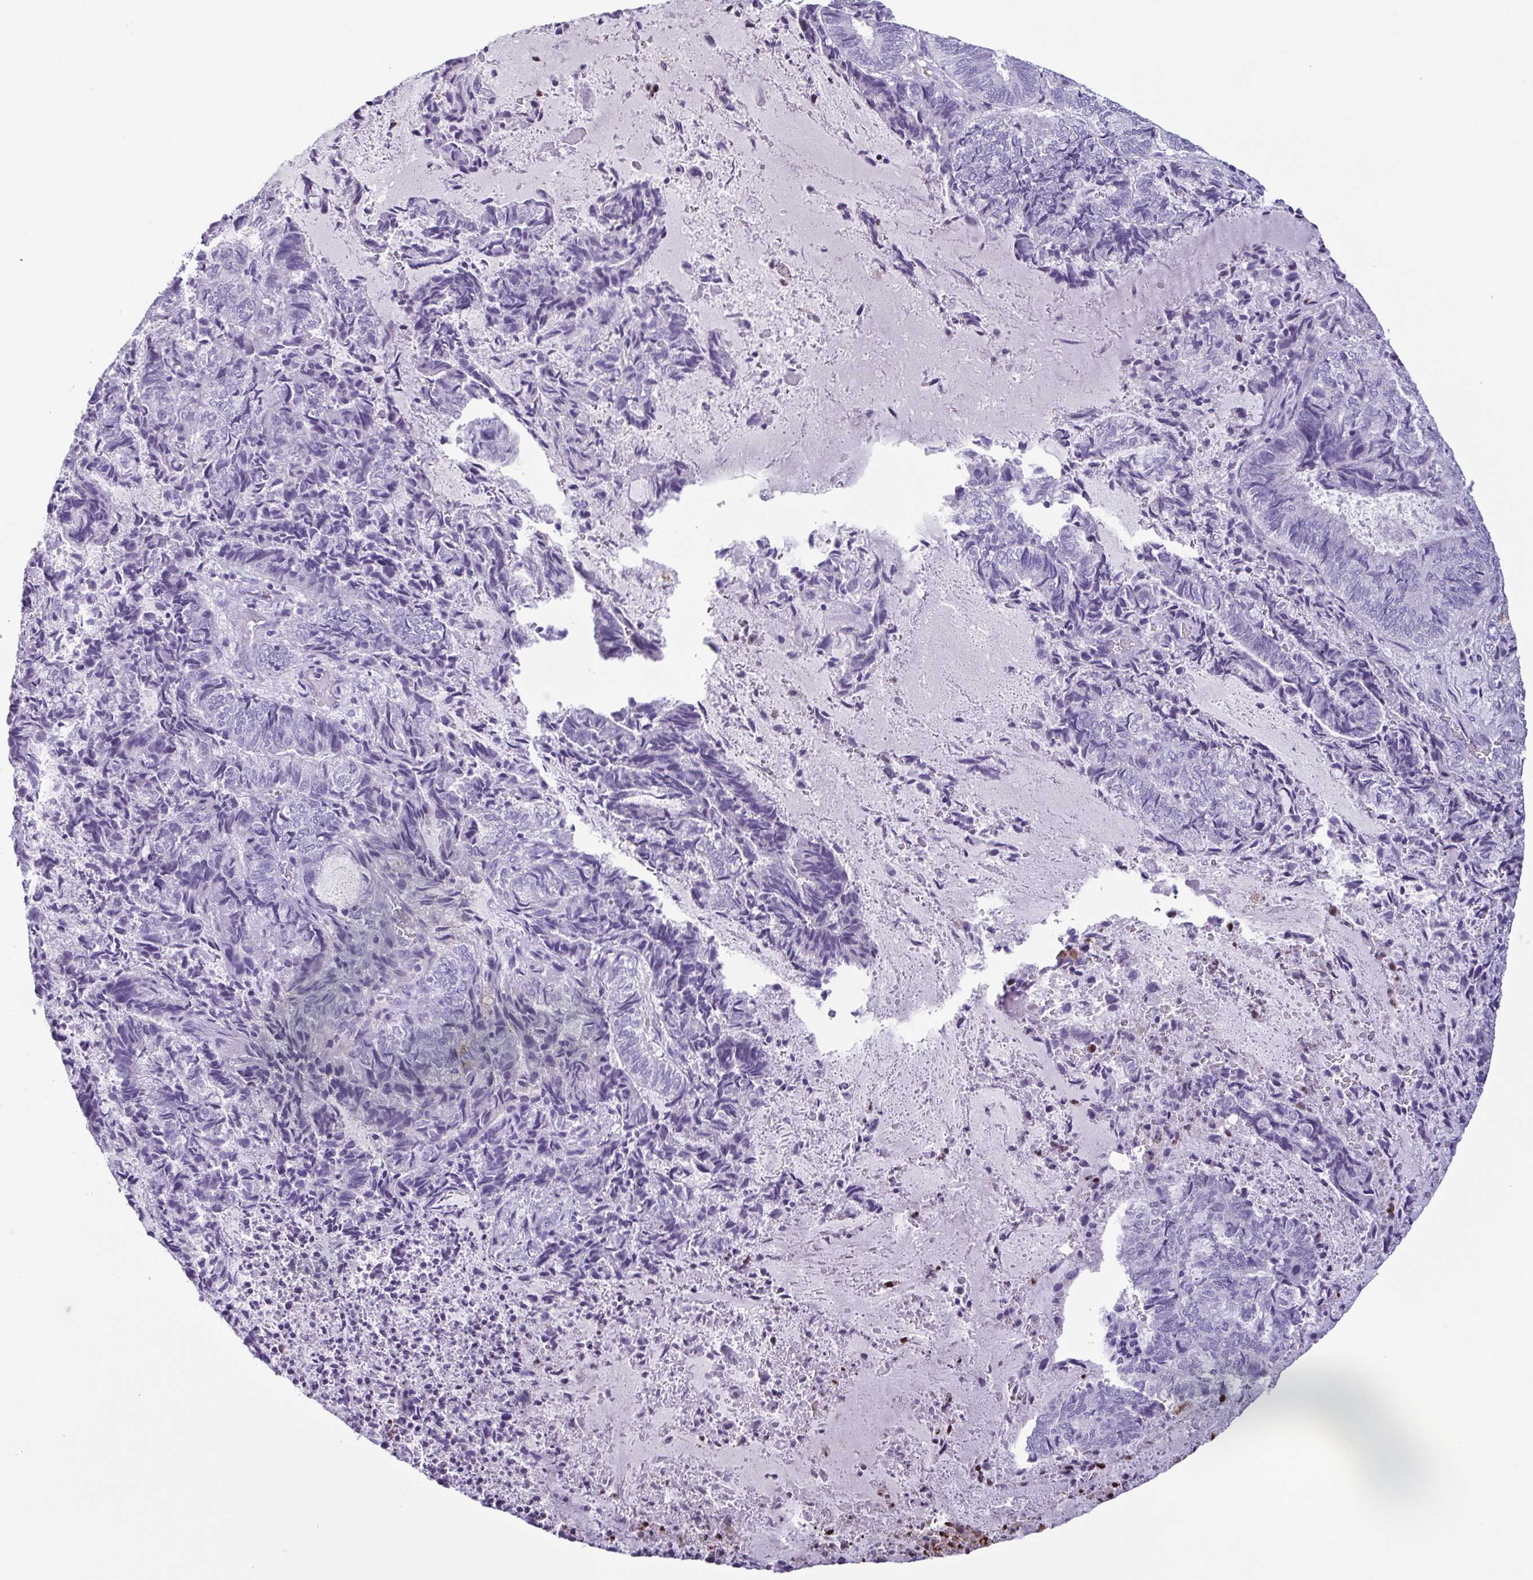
{"staining": {"intensity": "negative", "quantity": "none", "location": "none"}, "tissue": "endometrial cancer", "cell_type": "Tumor cells", "image_type": "cancer", "snomed": [{"axis": "morphology", "description": "Adenocarcinoma, NOS"}, {"axis": "topography", "description": "Endometrium"}], "caption": "An image of human endometrial cancer (adenocarcinoma) is negative for staining in tumor cells.", "gene": "LTF", "patient": {"sex": "female", "age": 80}}